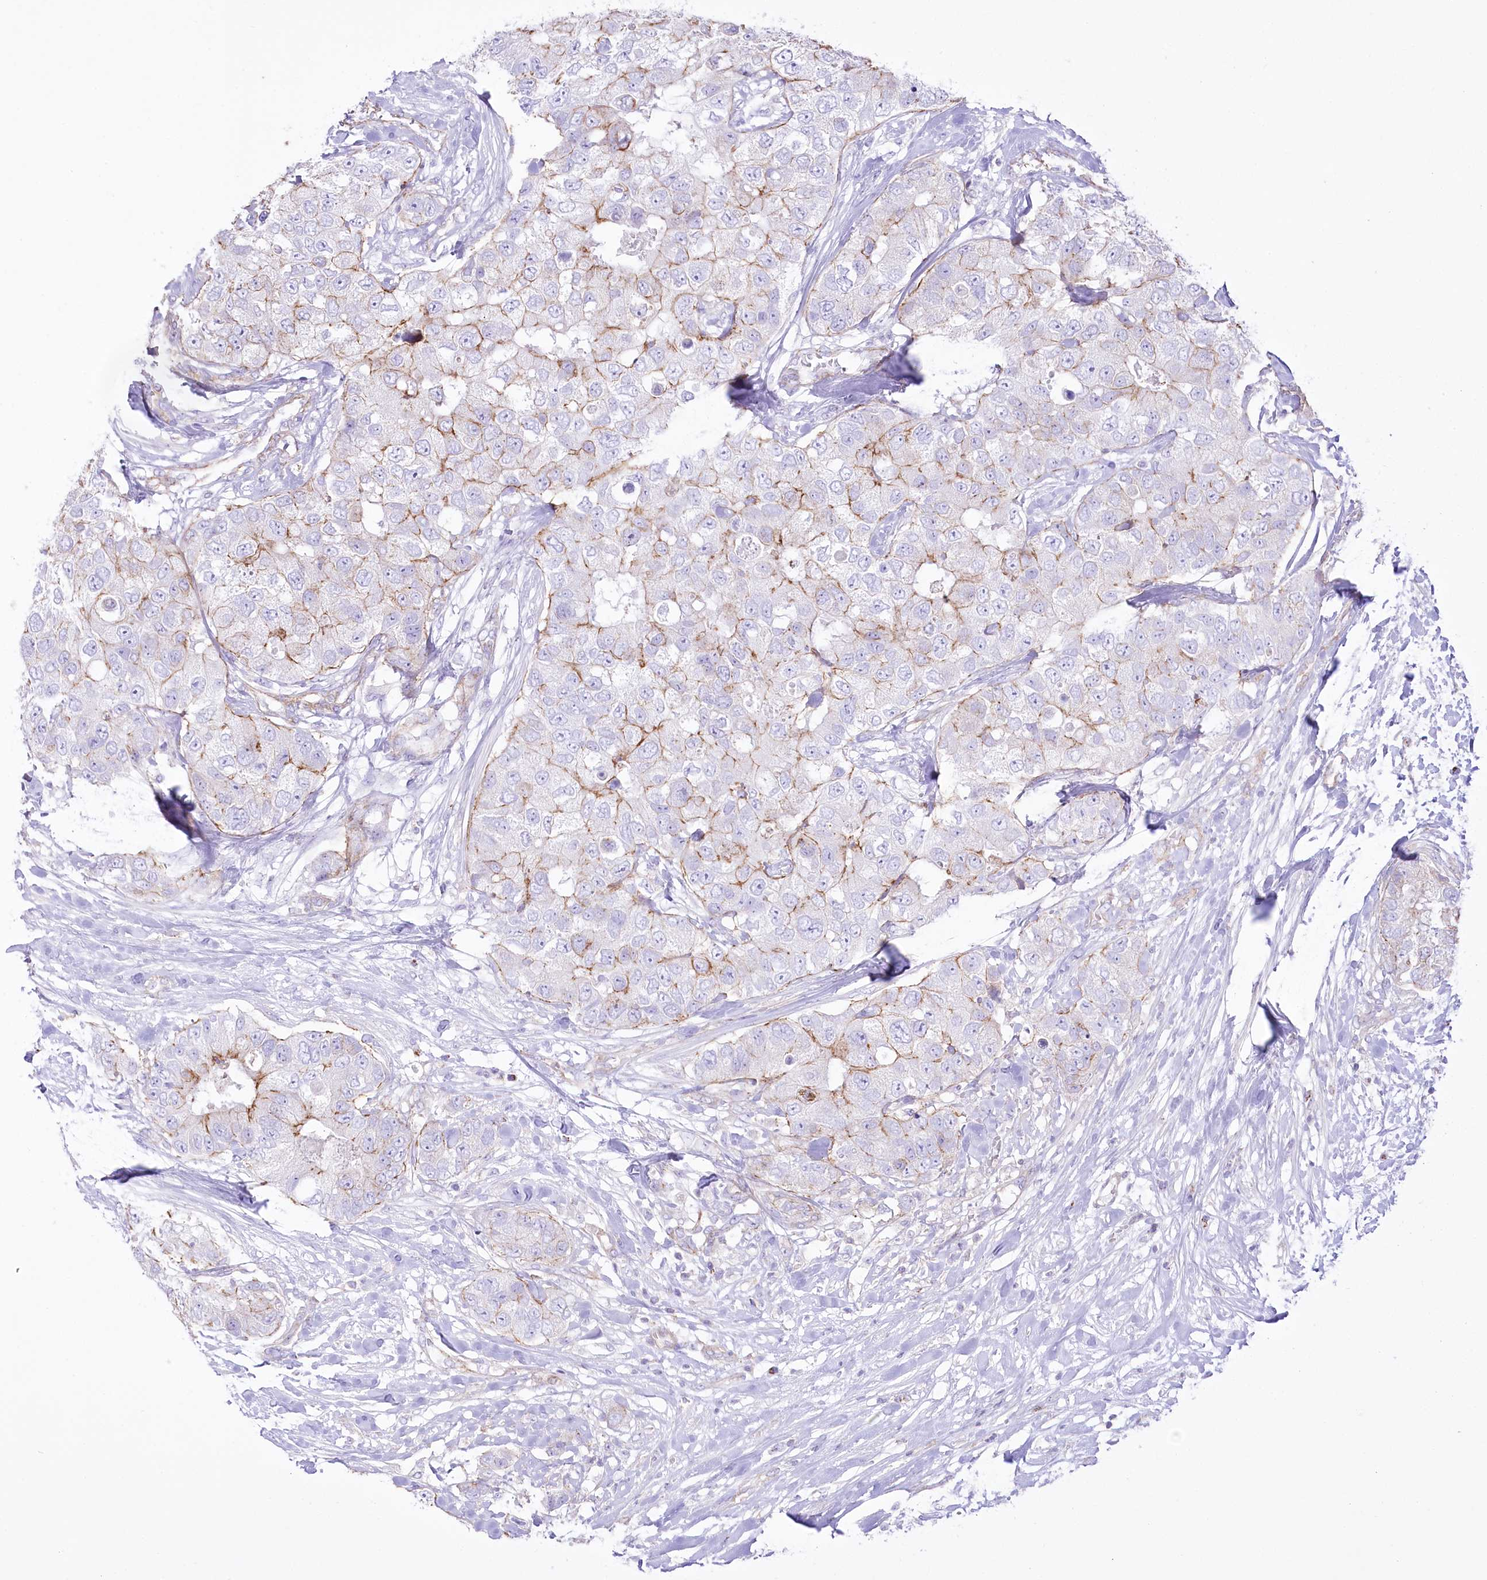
{"staining": {"intensity": "moderate", "quantity": "<25%", "location": "cytoplasmic/membranous"}, "tissue": "breast cancer", "cell_type": "Tumor cells", "image_type": "cancer", "snomed": [{"axis": "morphology", "description": "Duct carcinoma"}, {"axis": "topography", "description": "Breast"}], "caption": "A high-resolution image shows IHC staining of breast cancer, which shows moderate cytoplasmic/membranous positivity in approximately <25% of tumor cells.", "gene": "FAM216A", "patient": {"sex": "female", "age": 62}}